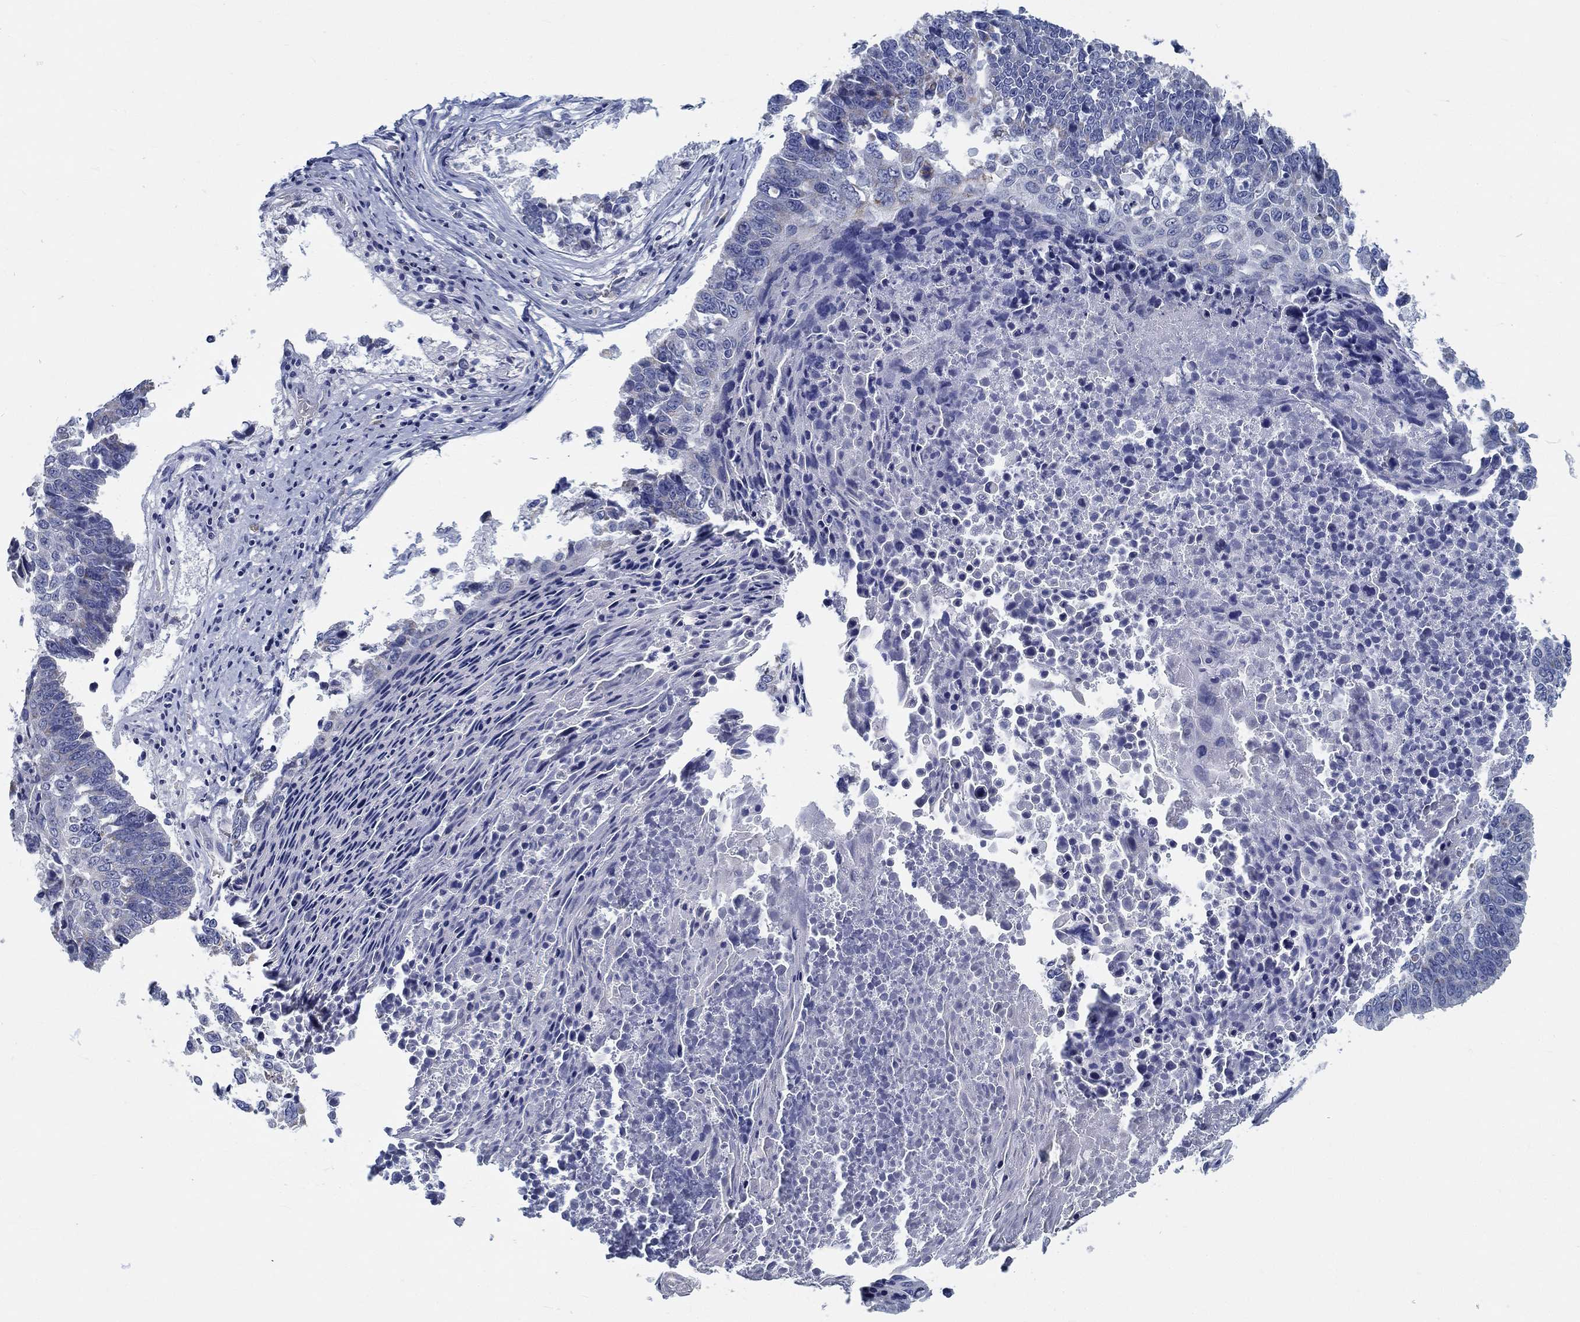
{"staining": {"intensity": "negative", "quantity": "none", "location": "none"}, "tissue": "lung cancer", "cell_type": "Tumor cells", "image_type": "cancer", "snomed": [{"axis": "morphology", "description": "Squamous cell carcinoma, NOS"}, {"axis": "topography", "description": "Lung"}], "caption": "Immunohistochemical staining of lung cancer demonstrates no significant positivity in tumor cells.", "gene": "MYBPC1", "patient": {"sex": "male", "age": 73}}